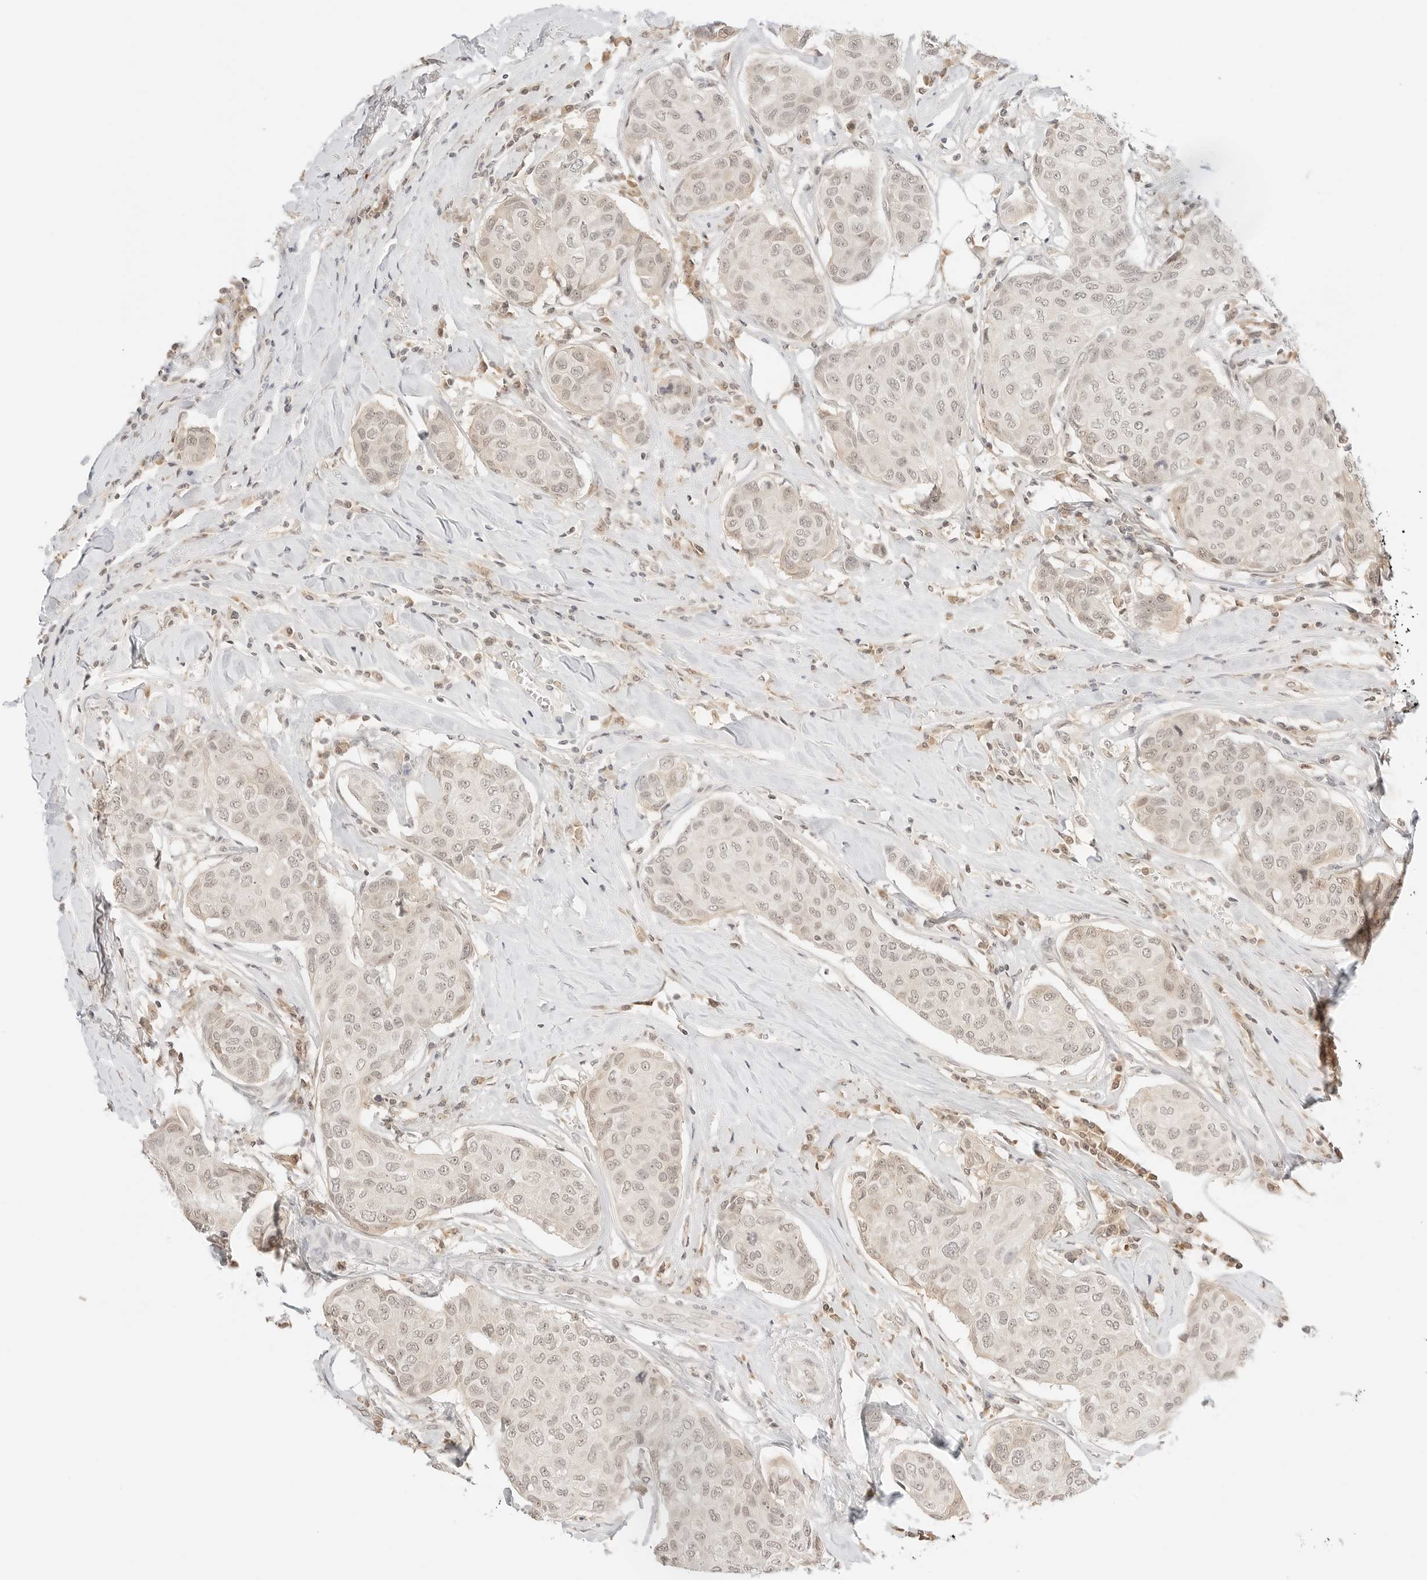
{"staining": {"intensity": "weak", "quantity": ">75%", "location": "nuclear"}, "tissue": "breast cancer", "cell_type": "Tumor cells", "image_type": "cancer", "snomed": [{"axis": "morphology", "description": "Duct carcinoma"}, {"axis": "topography", "description": "Breast"}], "caption": "Human infiltrating ductal carcinoma (breast) stained for a protein (brown) exhibits weak nuclear positive expression in approximately >75% of tumor cells.", "gene": "RPS6KL1", "patient": {"sex": "female", "age": 80}}